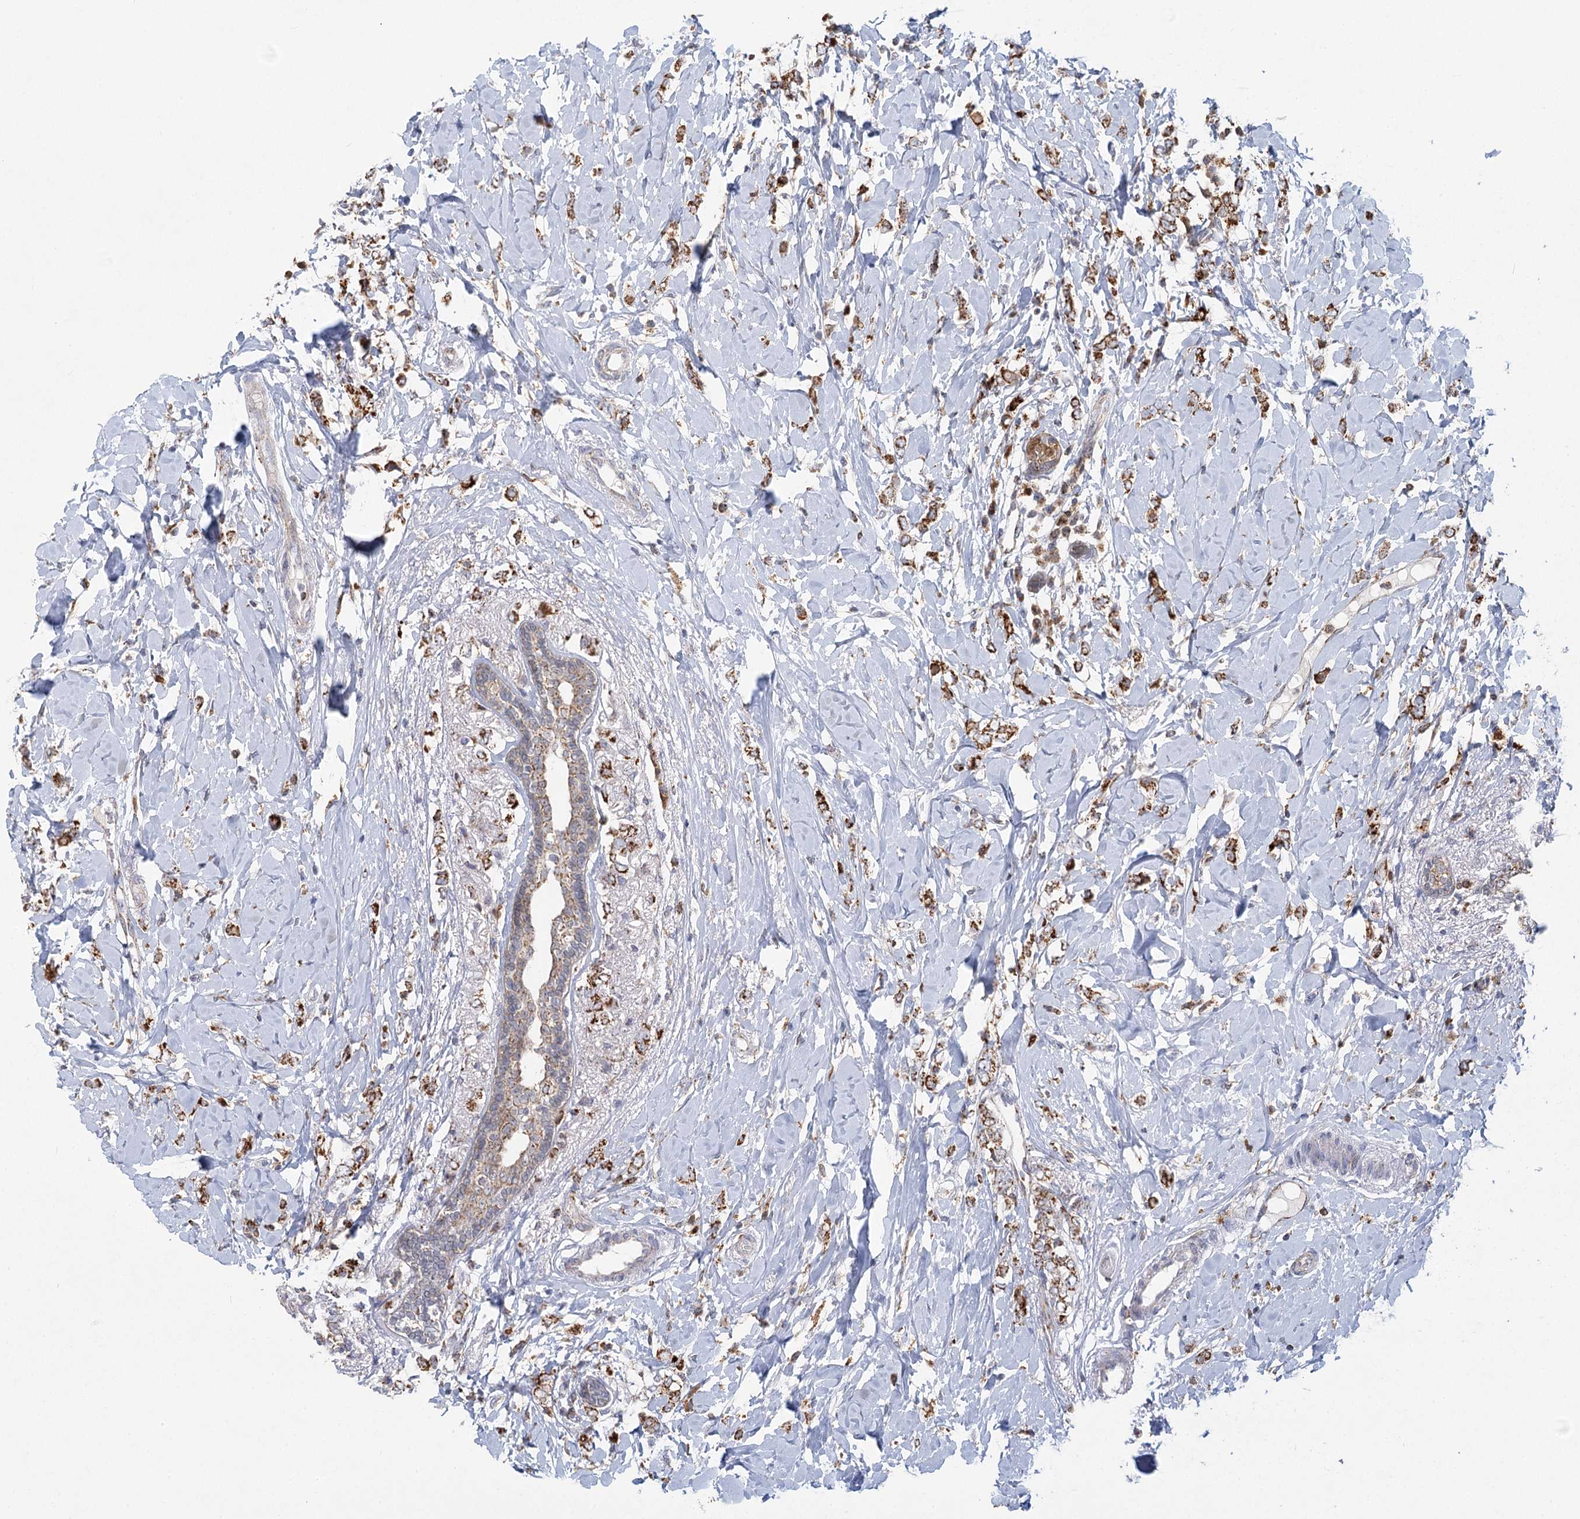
{"staining": {"intensity": "strong", "quantity": ">75%", "location": "cytoplasmic/membranous"}, "tissue": "breast cancer", "cell_type": "Tumor cells", "image_type": "cancer", "snomed": [{"axis": "morphology", "description": "Normal tissue, NOS"}, {"axis": "morphology", "description": "Lobular carcinoma"}, {"axis": "topography", "description": "Breast"}], "caption": "This is an image of IHC staining of breast cancer (lobular carcinoma), which shows strong expression in the cytoplasmic/membranous of tumor cells.", "gene": "TAS1R1", "patient": {"sex": "female", "age": 47}}